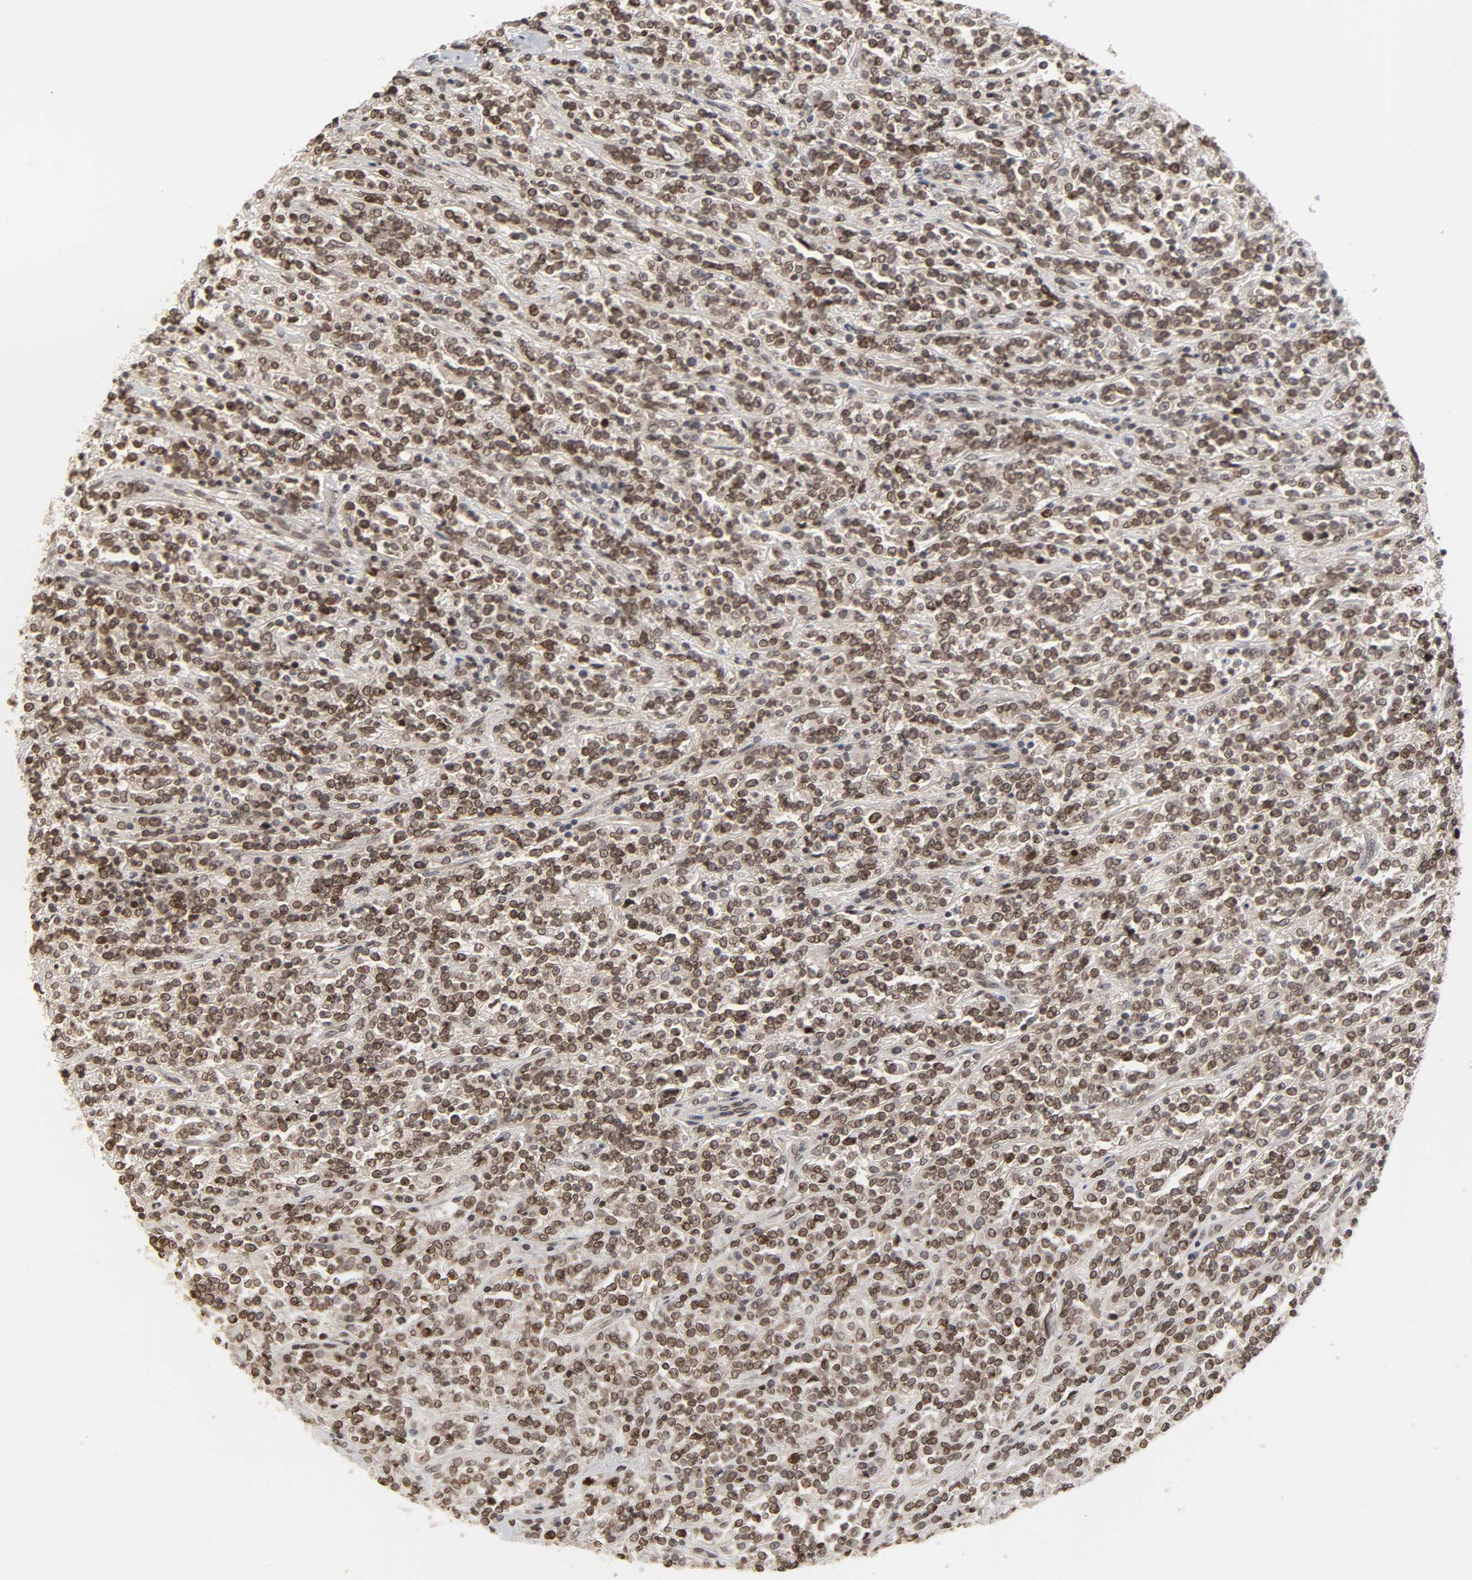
{"staining": {"intensity": "strong", "quantity": ">75%", "location": "cytoplasmic/membranous,nuclear"}, "tissue": "lymphoma", "cell_type": "Tumor cells", "image_type": "cancer", "snomed": [{"axis": "morphology", "description": "Malignant lymphoma, non-Hodgkin's type, High grade"}, {"axis": "topography", "description": "Soft tissue"}], "caption": "Immunohistochemical staining of lymphoma reveals high levels of strong cytoplasmic/membranous and nuclear protein expression in approximately >75% of tumor cells.", "gene": "CPN2", "patient": {"sex": "male", "age": 18}}